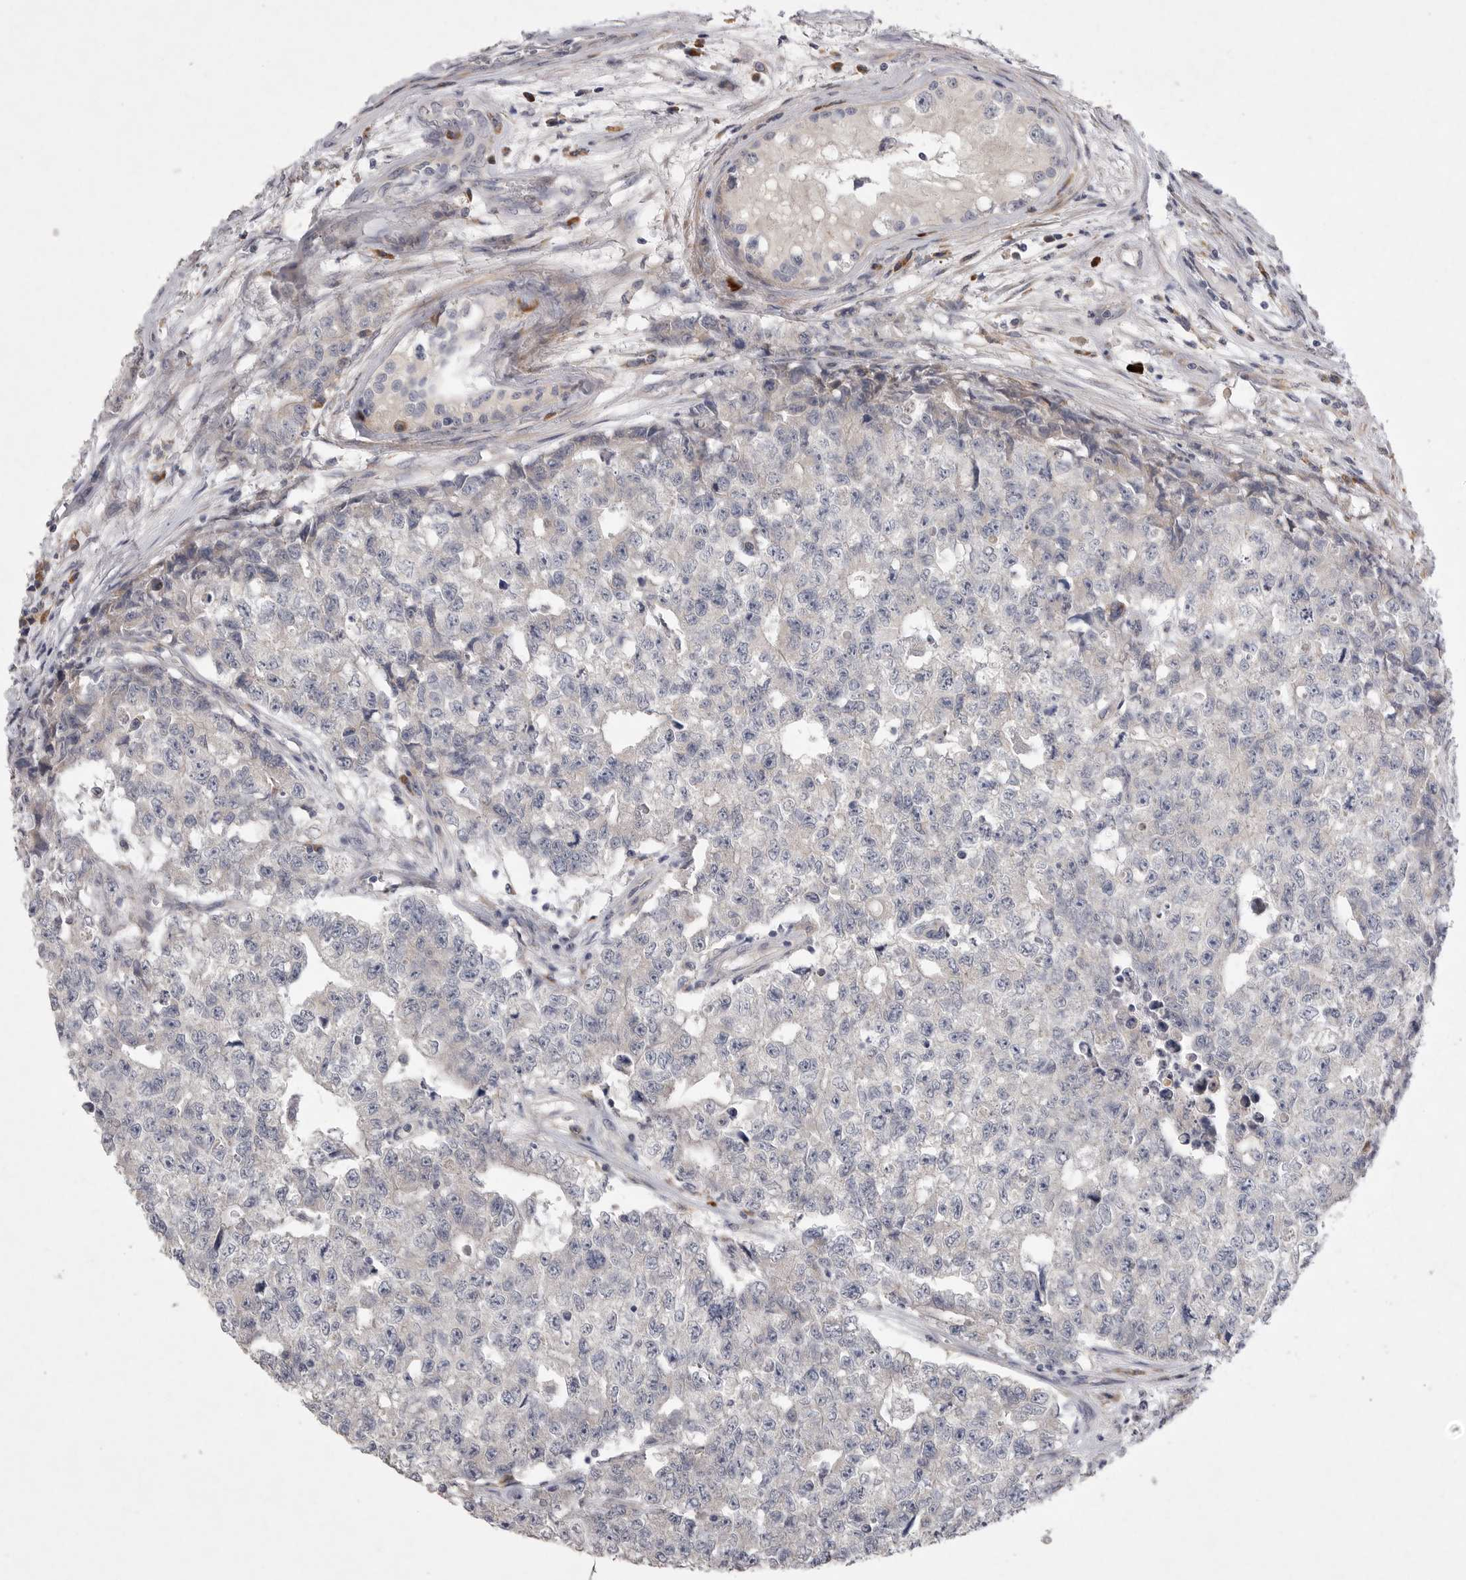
{"staining": {"intensity": "negative", "quantity": "none", "location": "none"}, "tissue": "testis cancer", "cell_type": "Tumor cells", "image_type": "cancer", "snomed": [{"axis": "morphology", "description": "Carcinoma, Embryonal, NOS"}, {"axis": "topography", "description": "Testis"}], "caption": "A high-resolution micrograph shows IHC staining of testis cancer, which exhibits no significant positivity in tumor cells.", "gene": "EDEM3", "patient": {"sex": "male", "age": 28}}